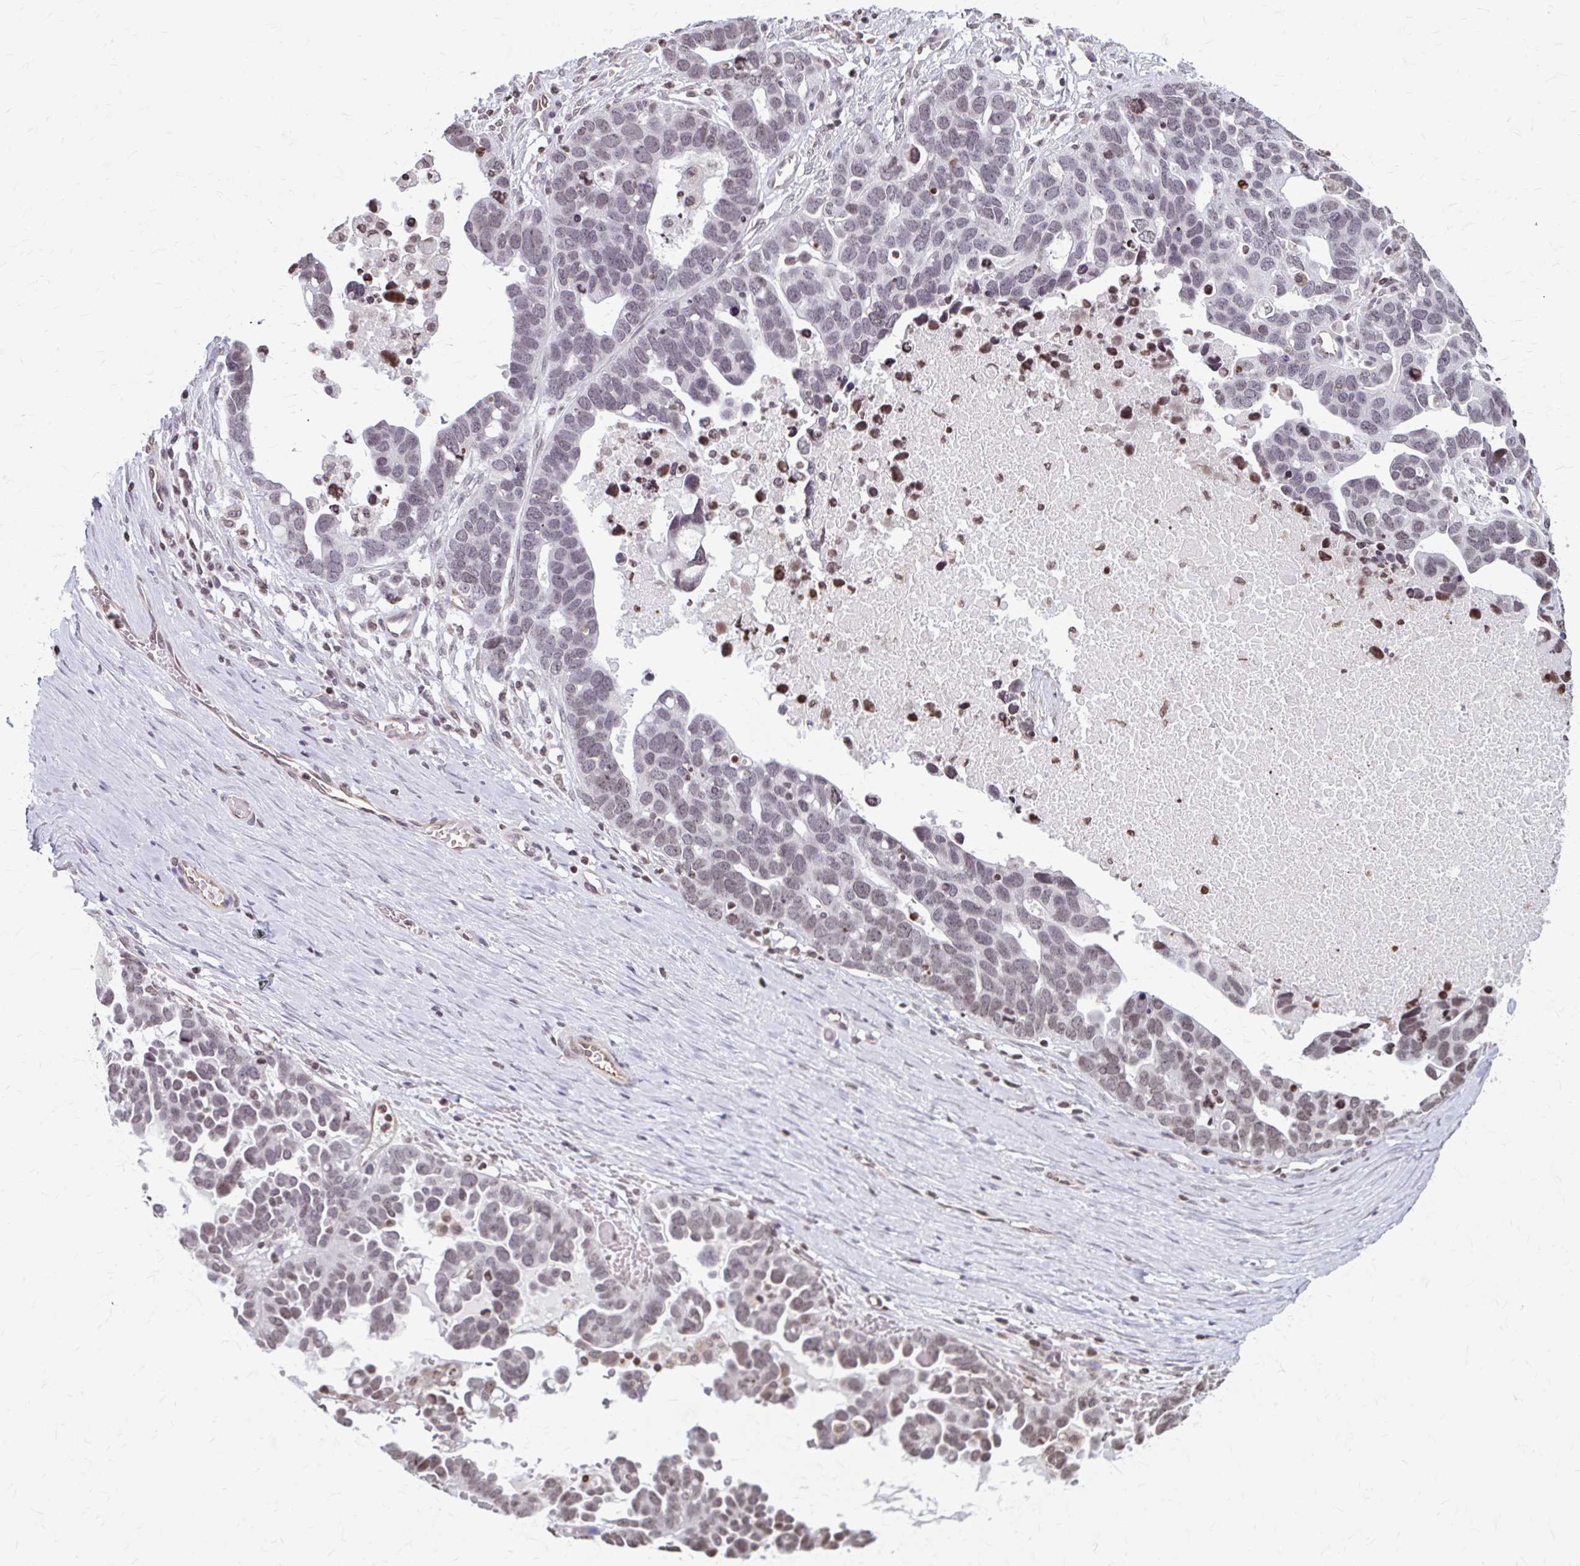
{"staining": {"intensity": "weak", "quantity": "<25%", "location": "nuclear"}, "tissue": "ovarian cancer", "cell_type": "Tumor cells", "image_type": "cancer", "snomed": [{"axis": "morphology", "description": "Cystadenocarcinoma, serous, NOS"}, {"axis": "topography", "description": "Ovary"}], "caption": "Immunohistochemistry image of neoplastic tissue: ovarian serous cystadenocarcinoma stained with DAB (3,3'-diaminobenzidine) exhibits no significant protein staining in tumor cells. (Brightfield microscopy of DAB IHC at high magnification).", "gene": "ORC3", "patient": {"sex": "female", "age": 54}}